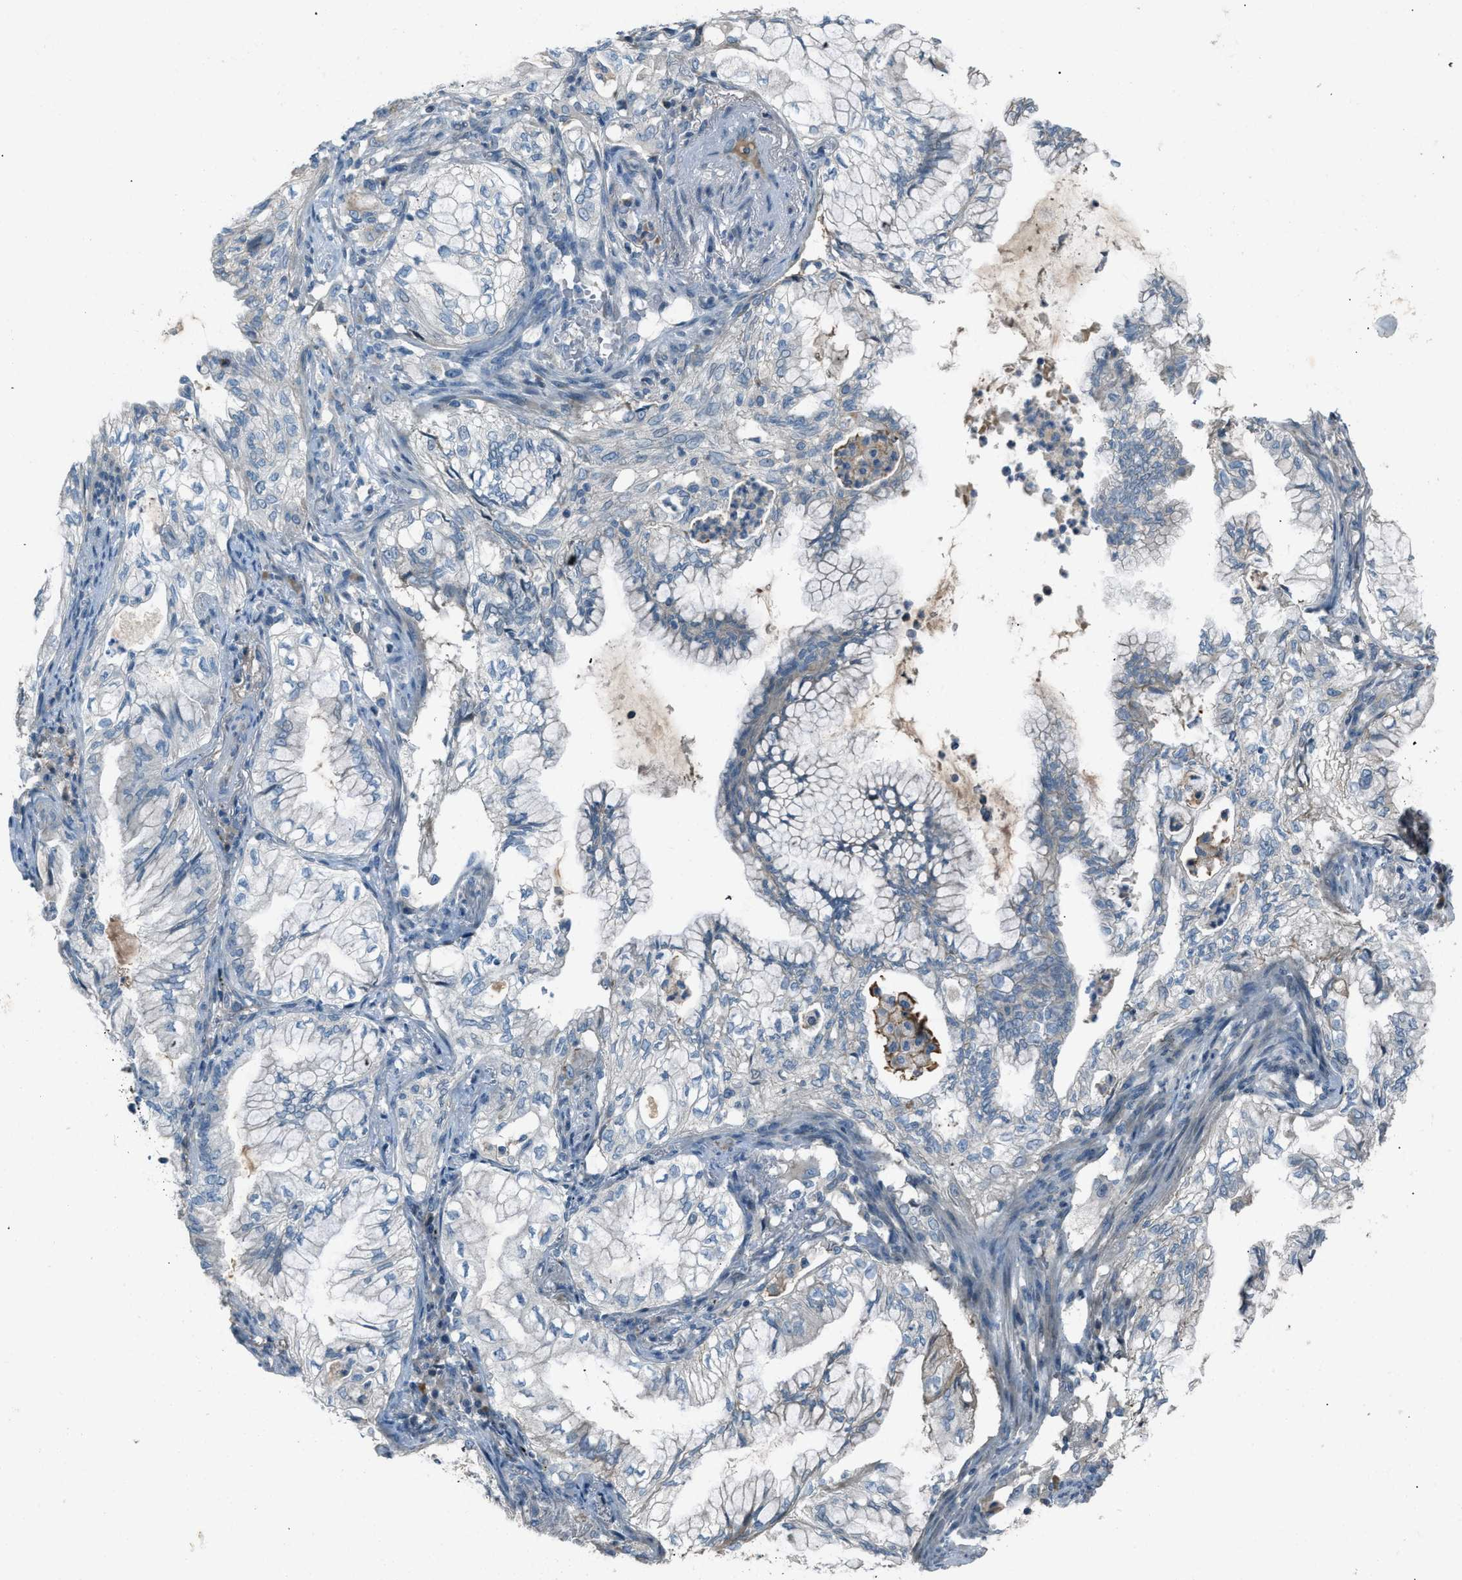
{"staining": {"intensity": "negative", "quantity": "none", "location": "none"}, "tissue": "lung cancer", "cell_type": "Tumor cells", "image_type": "cancer", "snomed": [{"axis": "morphology", "description": "Adenocarcinoma, NOS"}, {"axis": "topography", "description": "Lung"}], "caption": "High magnification brightfield microscopy of lung cancer stained with DAB (3,3'-diaminobenzidine) (brown) and counterstained with hematoxylin (blue): tumor cells show no significant expression.", "gene": "FBLN2", "patient": {"sex": "female", "age": 70}}